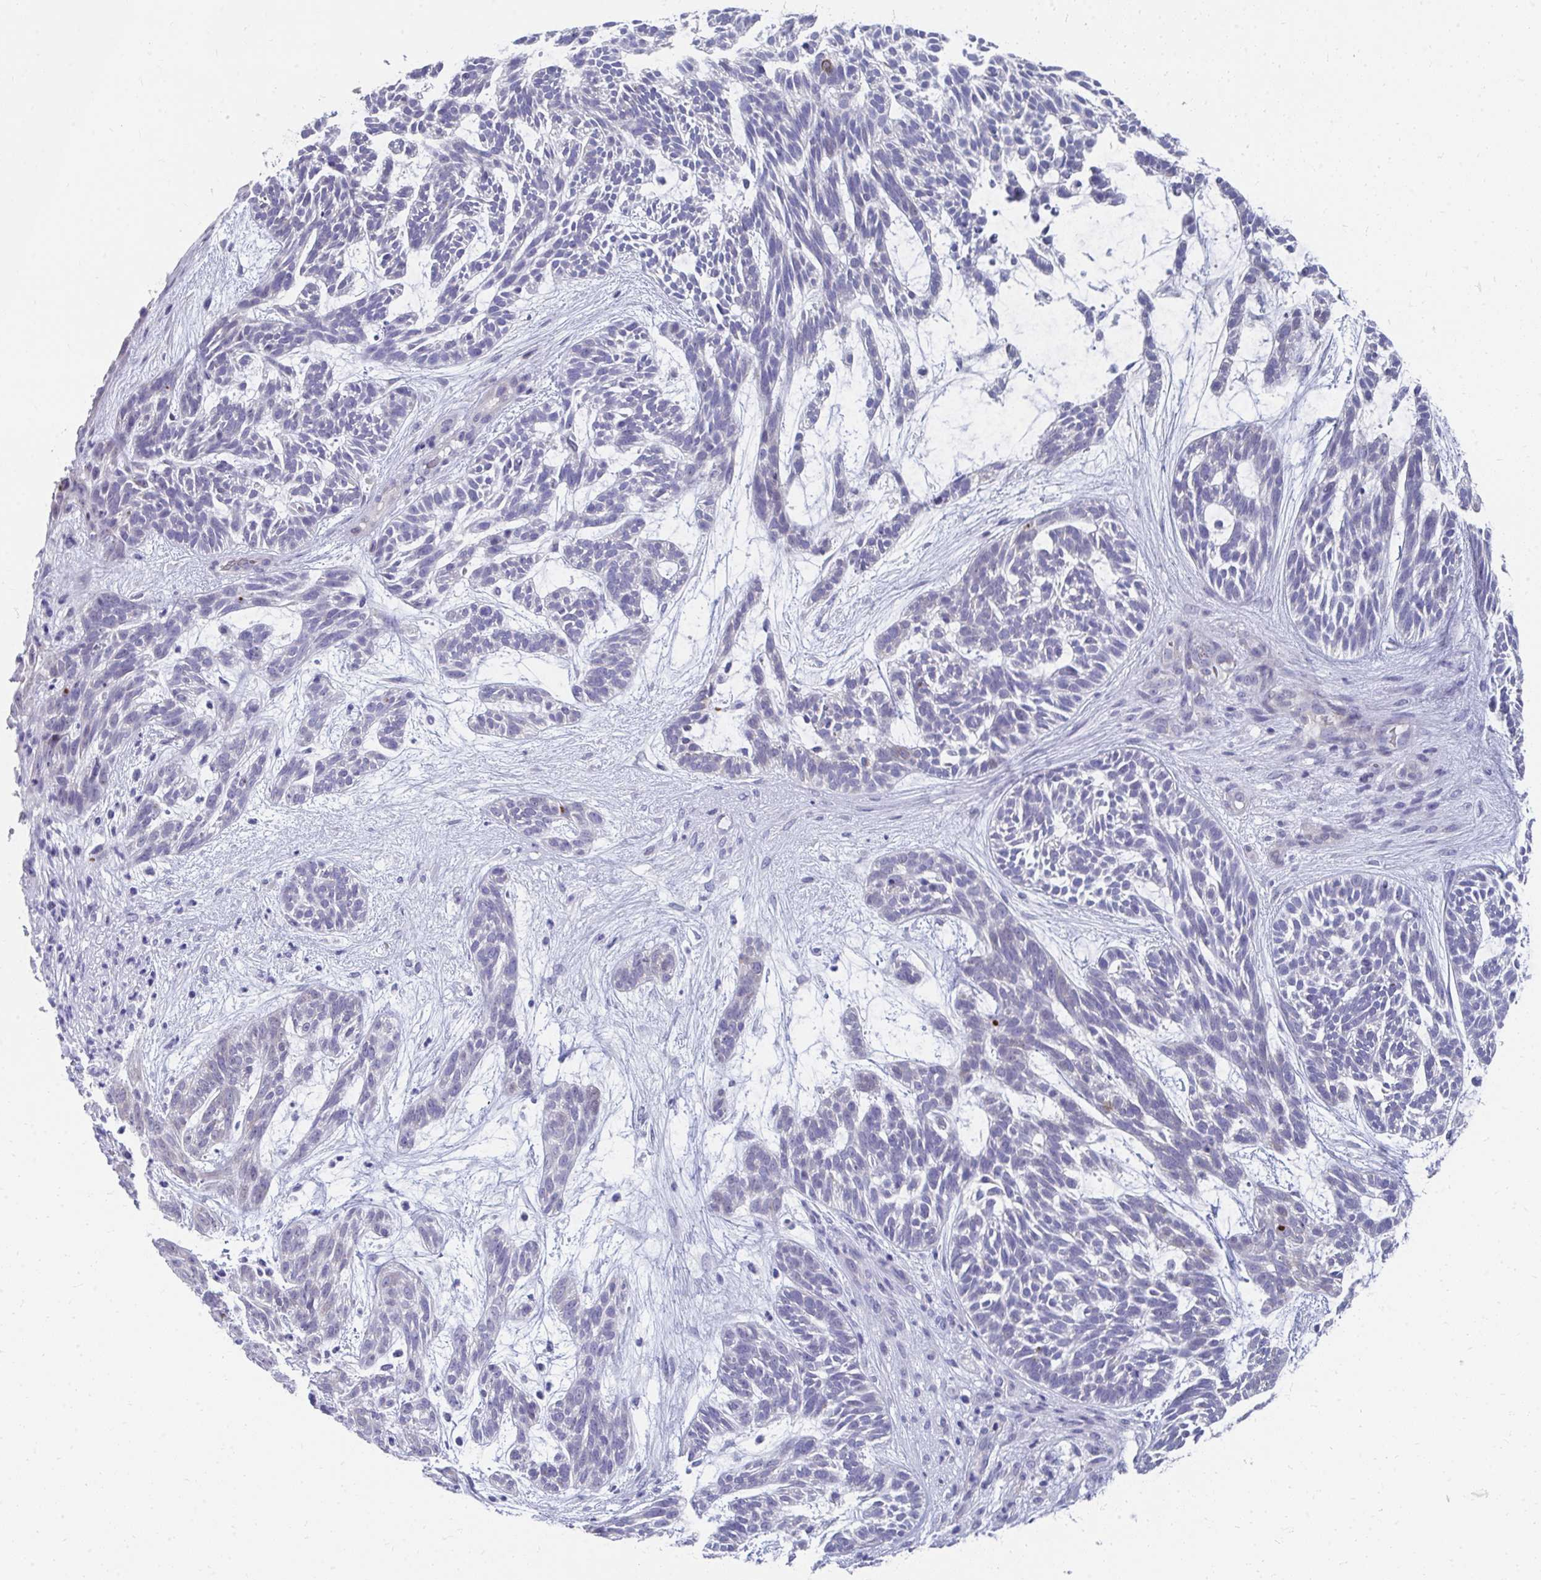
{"staining": {"intensity": "negative", "quantity": "none", "location": "none"}, "tissue": "skin cancer", "cell_type": "Tumor cells", "image_type": "cancer", "snomed": [{"axis": "morphology", "description": "Basal cell carcinoma"}, {"axis": "topography", "description": "Skin"}, {"axis": "topography", "description": "Skin, foot"}], "caption": "Photomicrograph shows no protein staining in tumor cells of basal cell carcinoma (skin) tissue.", "gene": "TMPRSS2", "patient": {"sex": "female", "age": 77}}